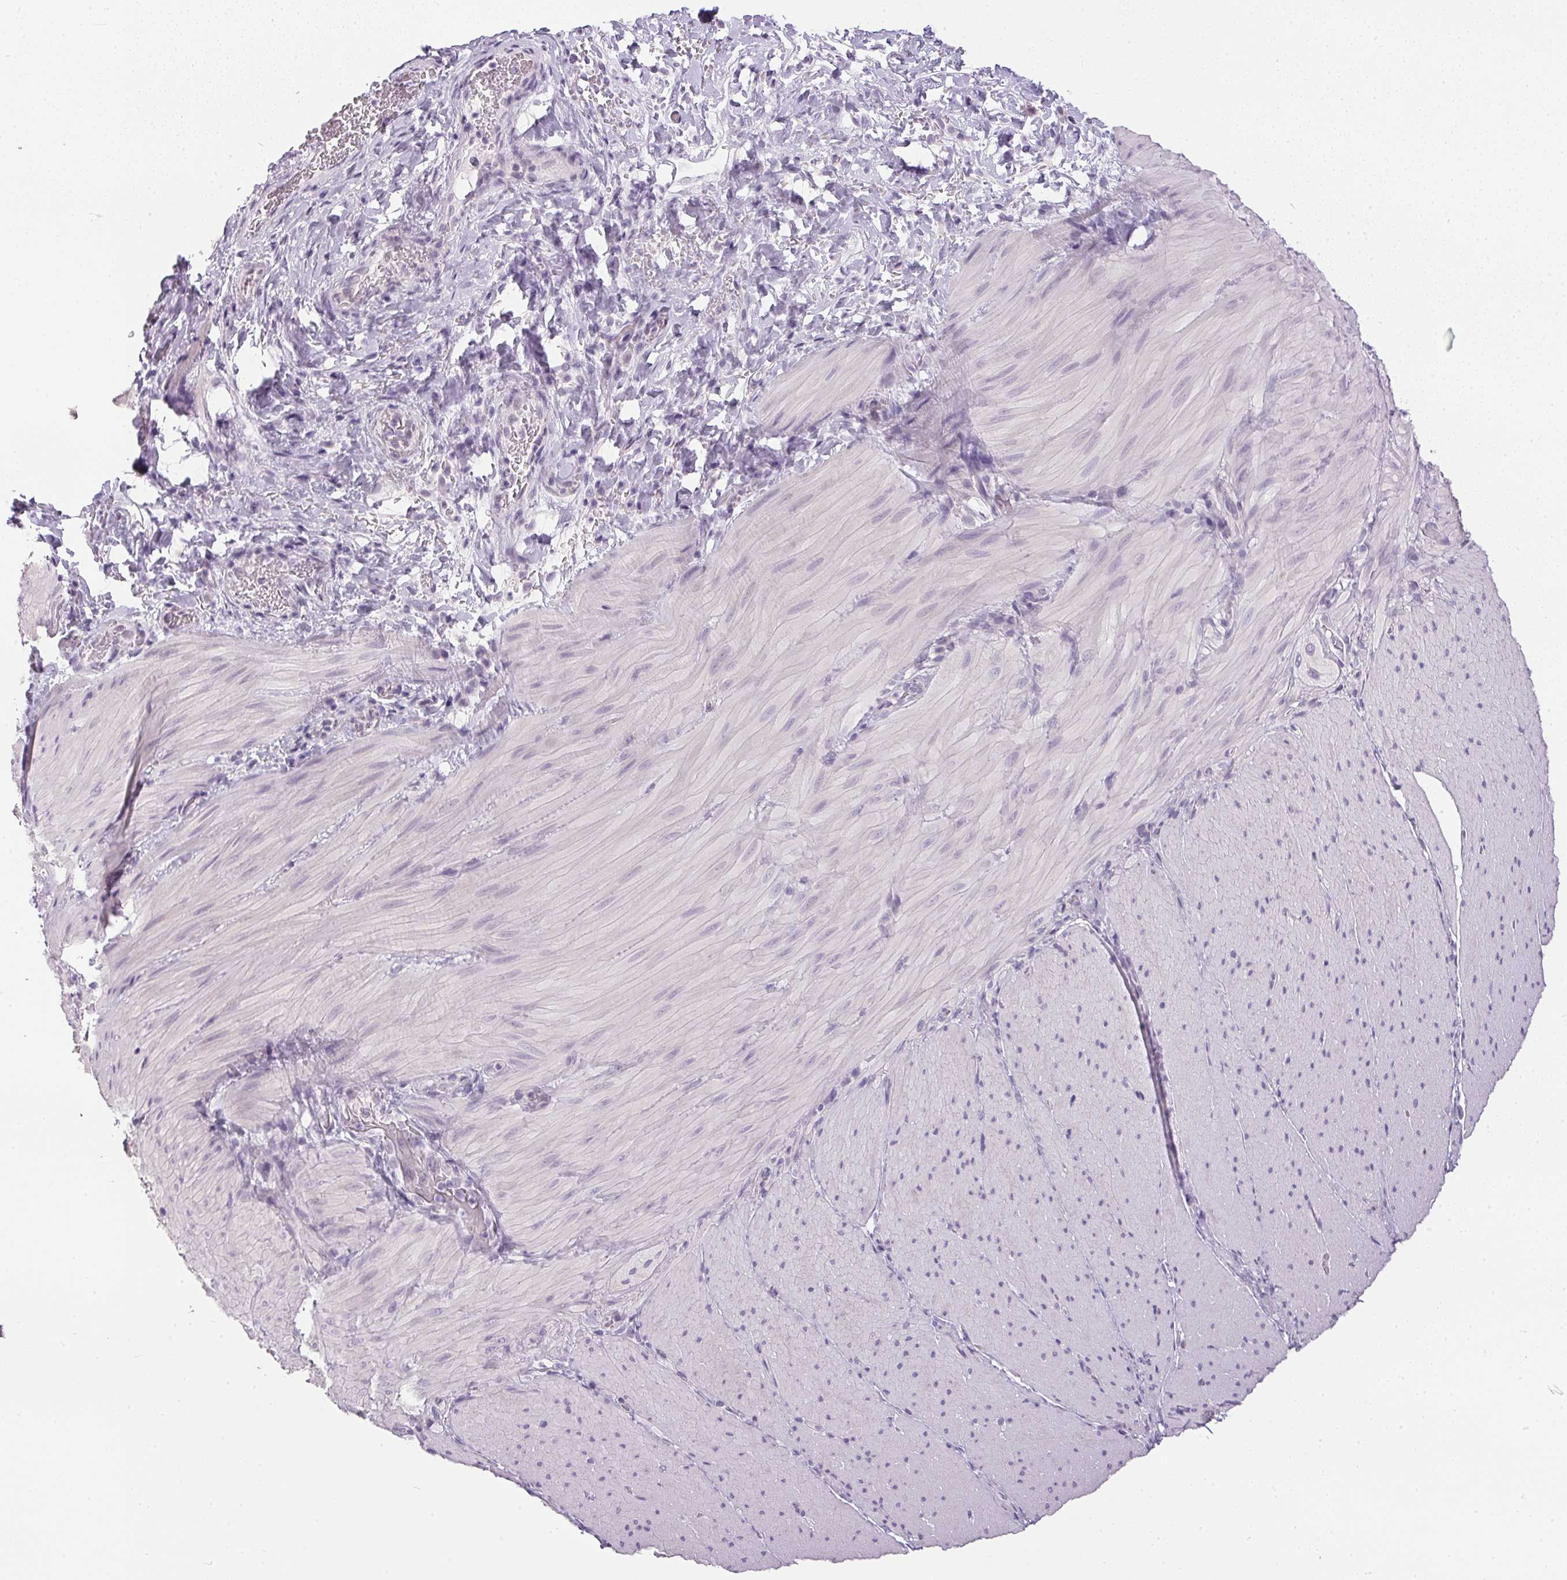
{"staining": {"intensity": "negative", "quantity": "none", "location": "none"}, "tissue": "smooth muscle", "cell_type": "Smooth muscle cells", "image_type": "normal", "snomed": [{"axis": "morphology", "description": "Normal tissue, NOS"}, {"axis": "topography", "description": "Smooth muscle"}, {"axis": "topography", "description": "Colon"}], "caption": "Immunohistochemistry (IHC) photomicrograph of unremarkable human smooth muscle stained for a protein (brown), which shows no staining in smooth muscle cells. The staining is performed using DAB brown chromogen with nuclei counter-stained in using hematoxylin.", "gene": "GBP6", "patient": {"sex": "male", "age": 73}}